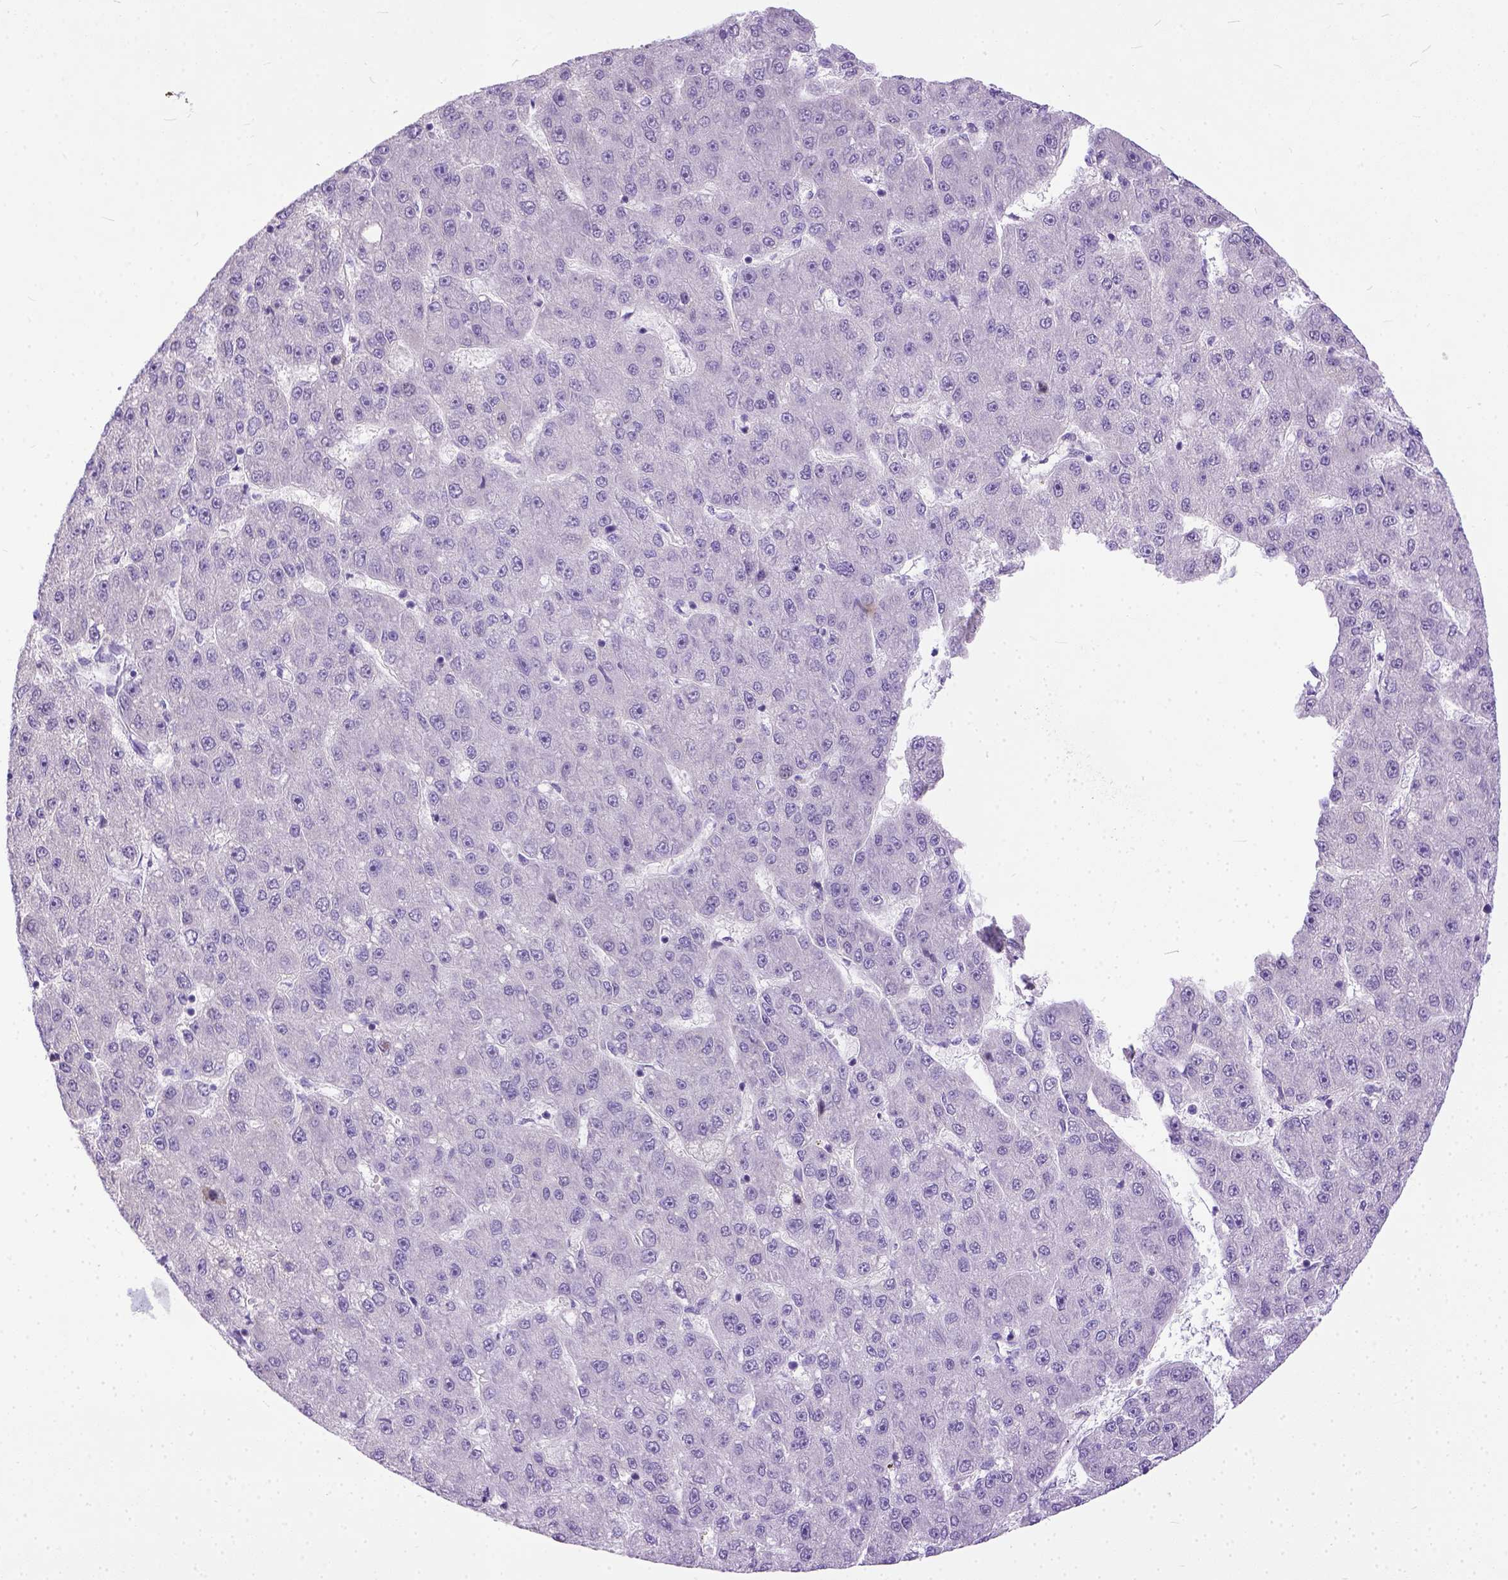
{"staining": {"intensity": "negative", "quantity": "none", "location": "none"}, "tissue": "liver cancer", "cell_type": "Tumor cells", "image_type": "cancer", "snomed": [{"axis": "morphology", "description": "Carcinoma, Hepatocellular, NOS"}, {"axis": "topography", "description": "Liver"}], "caption": "The IHC histopathology image has no significant expression in tumor cells of liver hepatocellular carcinoma tissue.", "gene": "PLK5", "patient": {"sex": "male", "age": 67}}